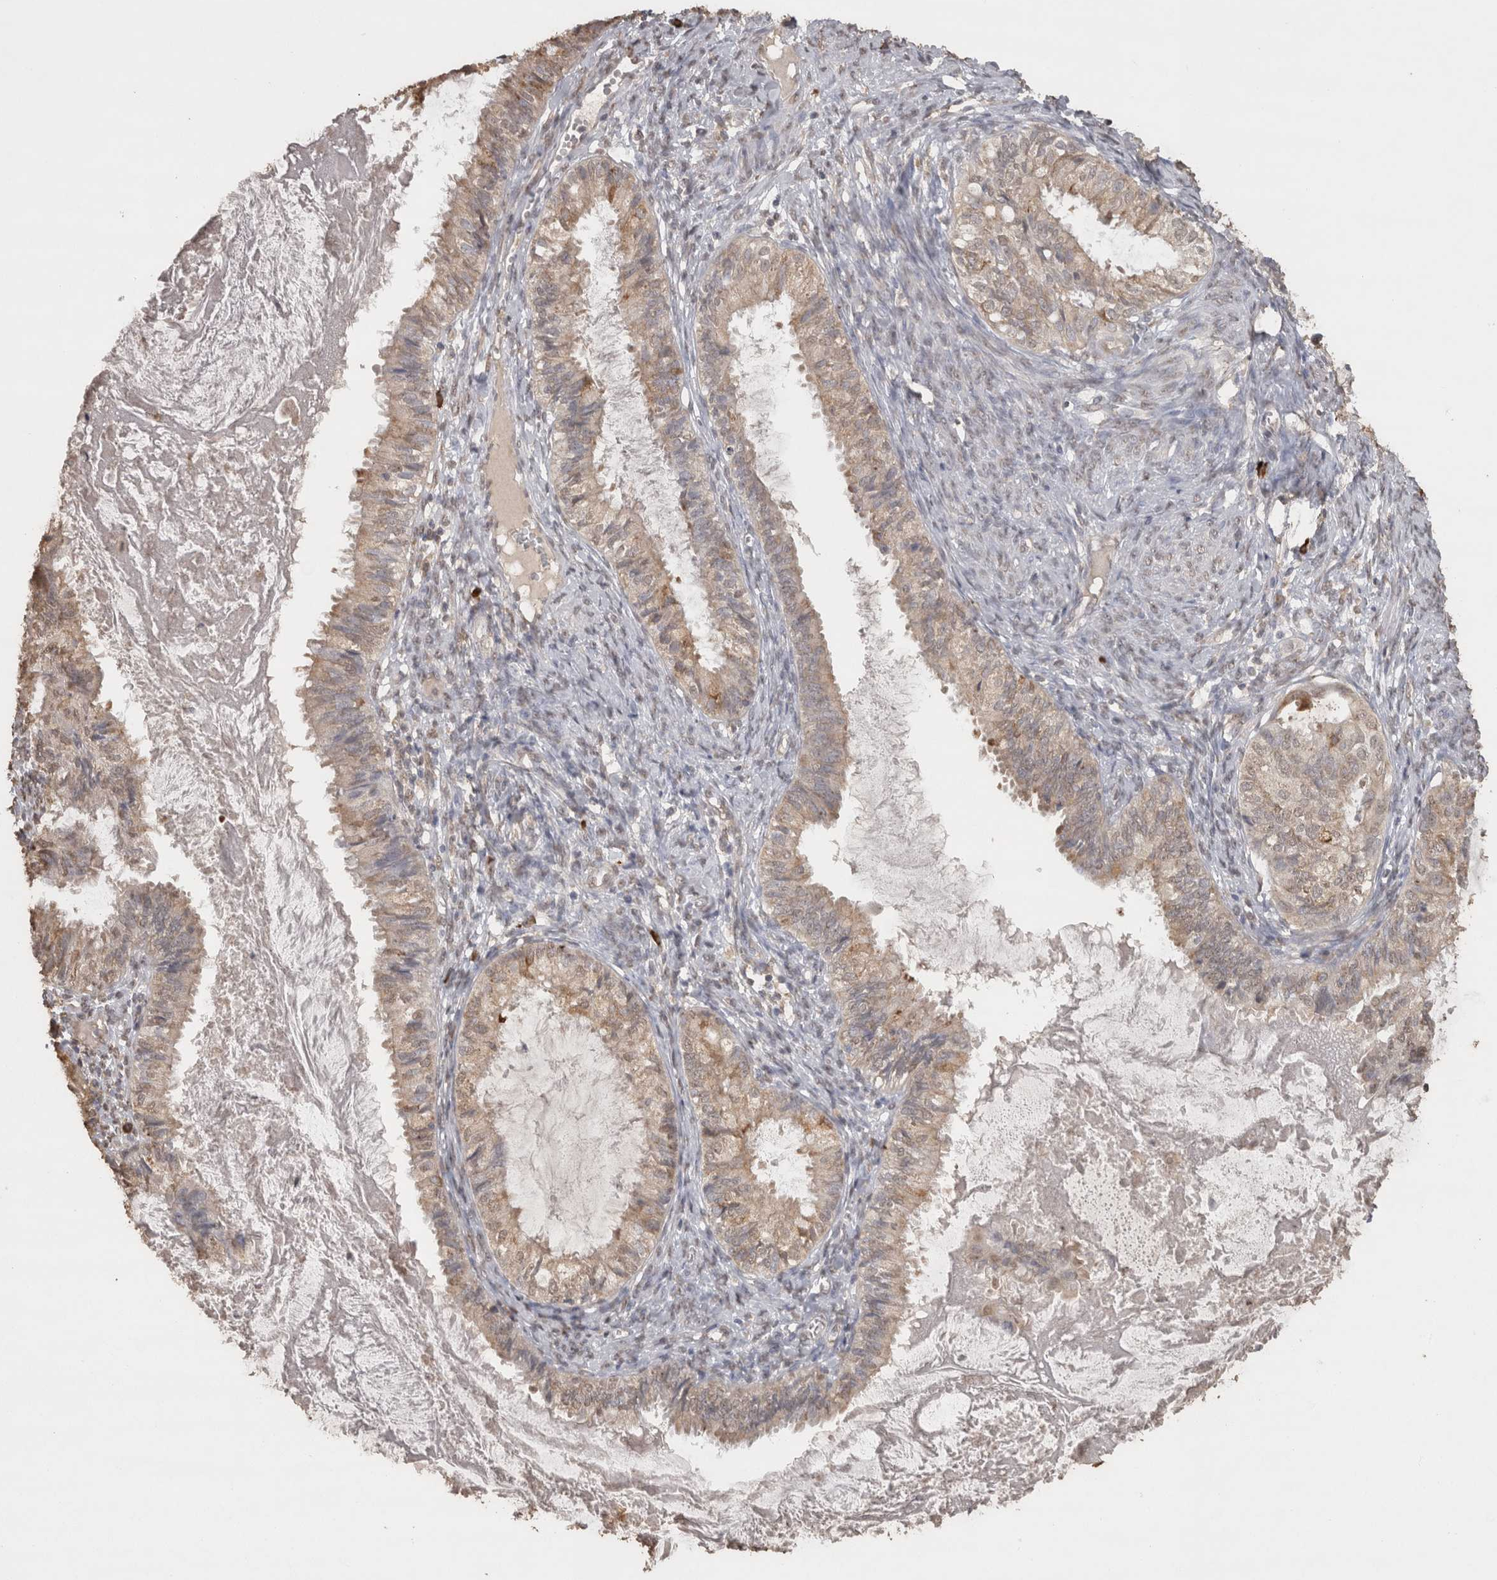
{"staining": {"intensity": "weak", "quantity": ">75%", "location": "cytoplasmic/membranous,nuclear"}, "tissue": "cervical cancer", "cell_type": "Tumor cells", "image_type": "cancer", "snomed": [{"axis": "morphology", "description": "Normal tissue, NOS"}, {"axis": "morphology", "description": "Adenocarcinoma, NOS"}, {"axis": "topography", "description": "Cervix"}, {"axis": "topography", "description": "Endometrium"}], "caption": "Cervical cancer stained with a brown dye reveals weak cytoplasmic/membranous and nuclear positive staining in about >75% of tumor cells.", "gene": "CRELD2", "patient": {"sex": "female", "age": 86}}